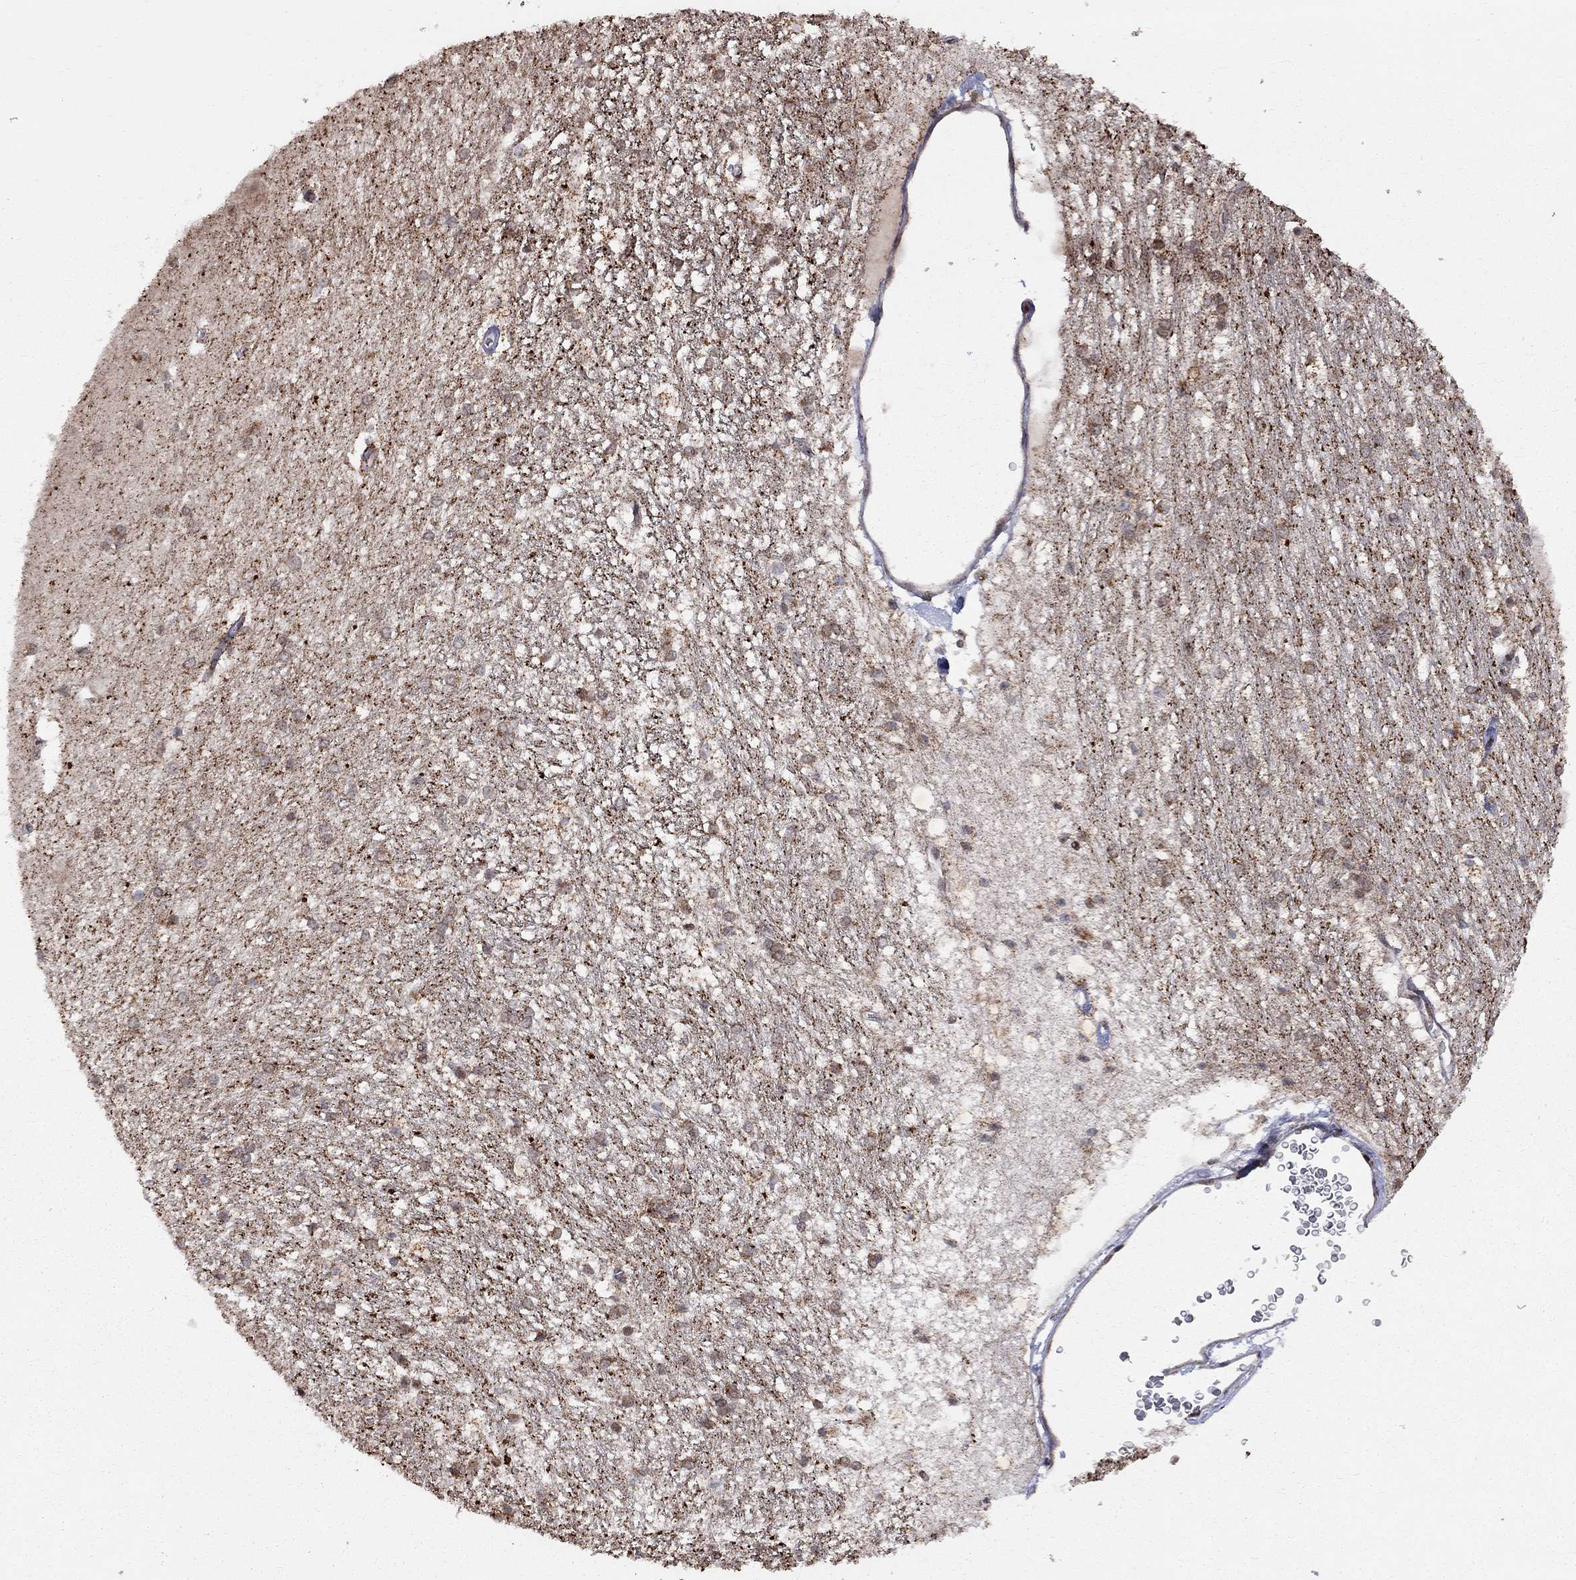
{"staining": {"intensity": "strong", "quantity": "<25%", "location": "cytoplasmic/membranous"}, "tissue": "hippocampus", "cell_type": "Glial cells", "image_type": "normal", "snomed": [{"axis": "morphology", "description": "Normal tissue, NOS"}, {"axis": "topography", "description": "Cerebral cortex"}, {"axis": "topography", "description": "Hippocampus"}], "caption": "IHC (DAB (3,3'-diaminobenzidine)) staining of unremarkable hippocampus demonstrates strong cytoplasmic/membranous protein staining in about <25% of glial cells. (brown staining indicates protein expression, while blue staining denotes nuclei).", "gene": "ELOB", "patient": {"sex": "female", "age": 19}}